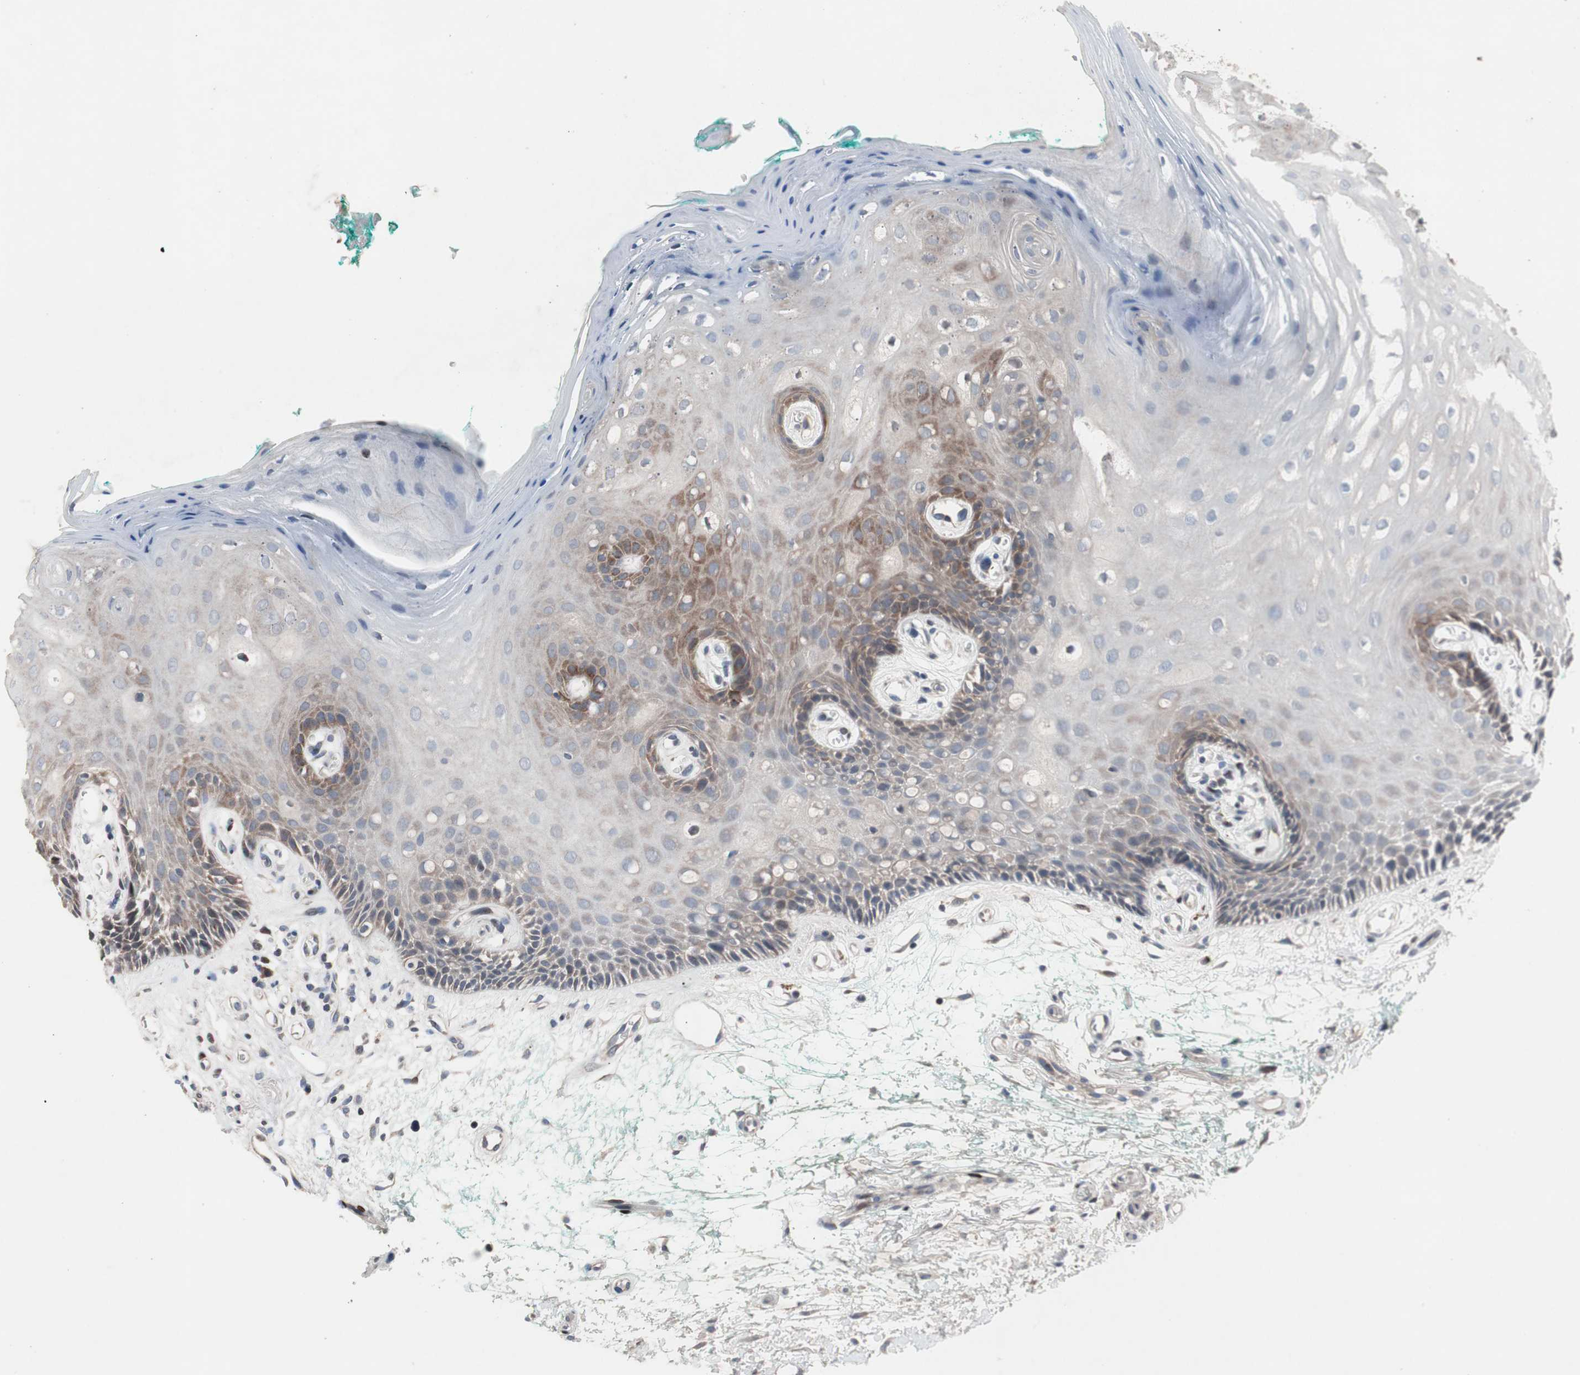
{"staining": {"intensity": "weak", "quantity": "25%-75%", "location": "cytoplasmic/membranous"}, "tissue": "oral mucosa", "cell_type": "Squamous epithelial cells", "image_type": "normal", "snomed": [{"axis": "morphology", "description": "Normal tissue, NOS"}, {"axis": "topography", "description": "Skeletal muscle"}, {"axis": "topography", "description": "Oral tissue"}, {"axis": "topography", "description": "Peripheral nerve tissue"}], "caption": "Immunohistochemistry (IHC) photomicrograph of normal oral mucosa stained for a protein (brown), which displays low levels of weak cytoplasmic/membranous expression in approximately 25%-75% of squamous epithelial cells.", "gene": "MUTYH", "patient": {"sex": "female", "age": 84}}